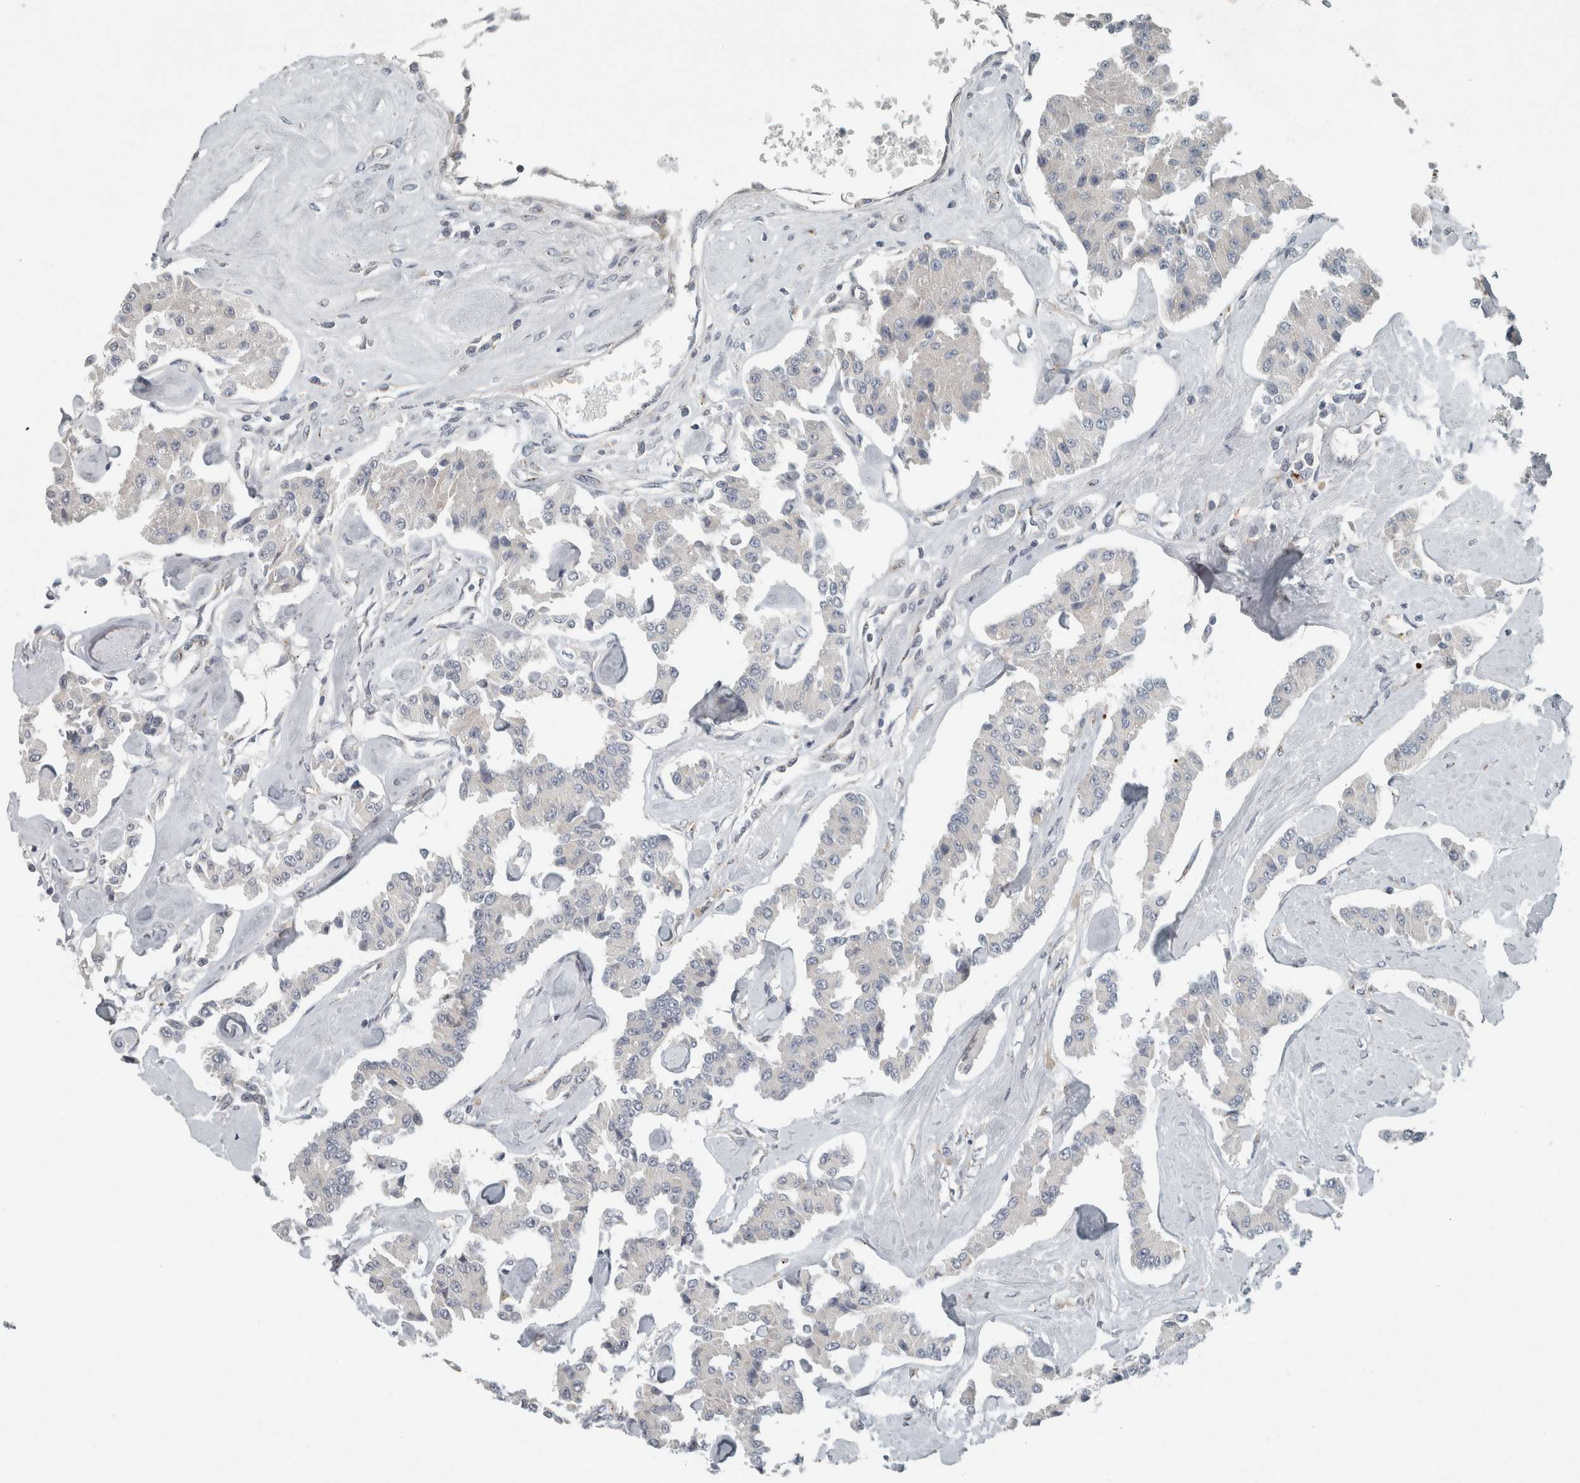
{"staining": {"intensity": "negative", "quantity": "none", "location": "none"}, "tissue": "carcinoid", "cell_type": "Tumor cells", "image_type": "cancer", "snomed": [{"axis": "morphology", "description": "Carcinoid, malignant, NOS"}, {"axis": "topography", "description": "Pancreas"}], "caption": "DAB (3,3'-diaminobenzidine) immunohistochemical staining of human carcinoid (malignant) shows no significant staining in tumor cells. (DAB (3,3'-diaminobenzidine) IHC, high magnification).", "gene": "KIF1C", "patient": {"sex": "male", "age": 41}}